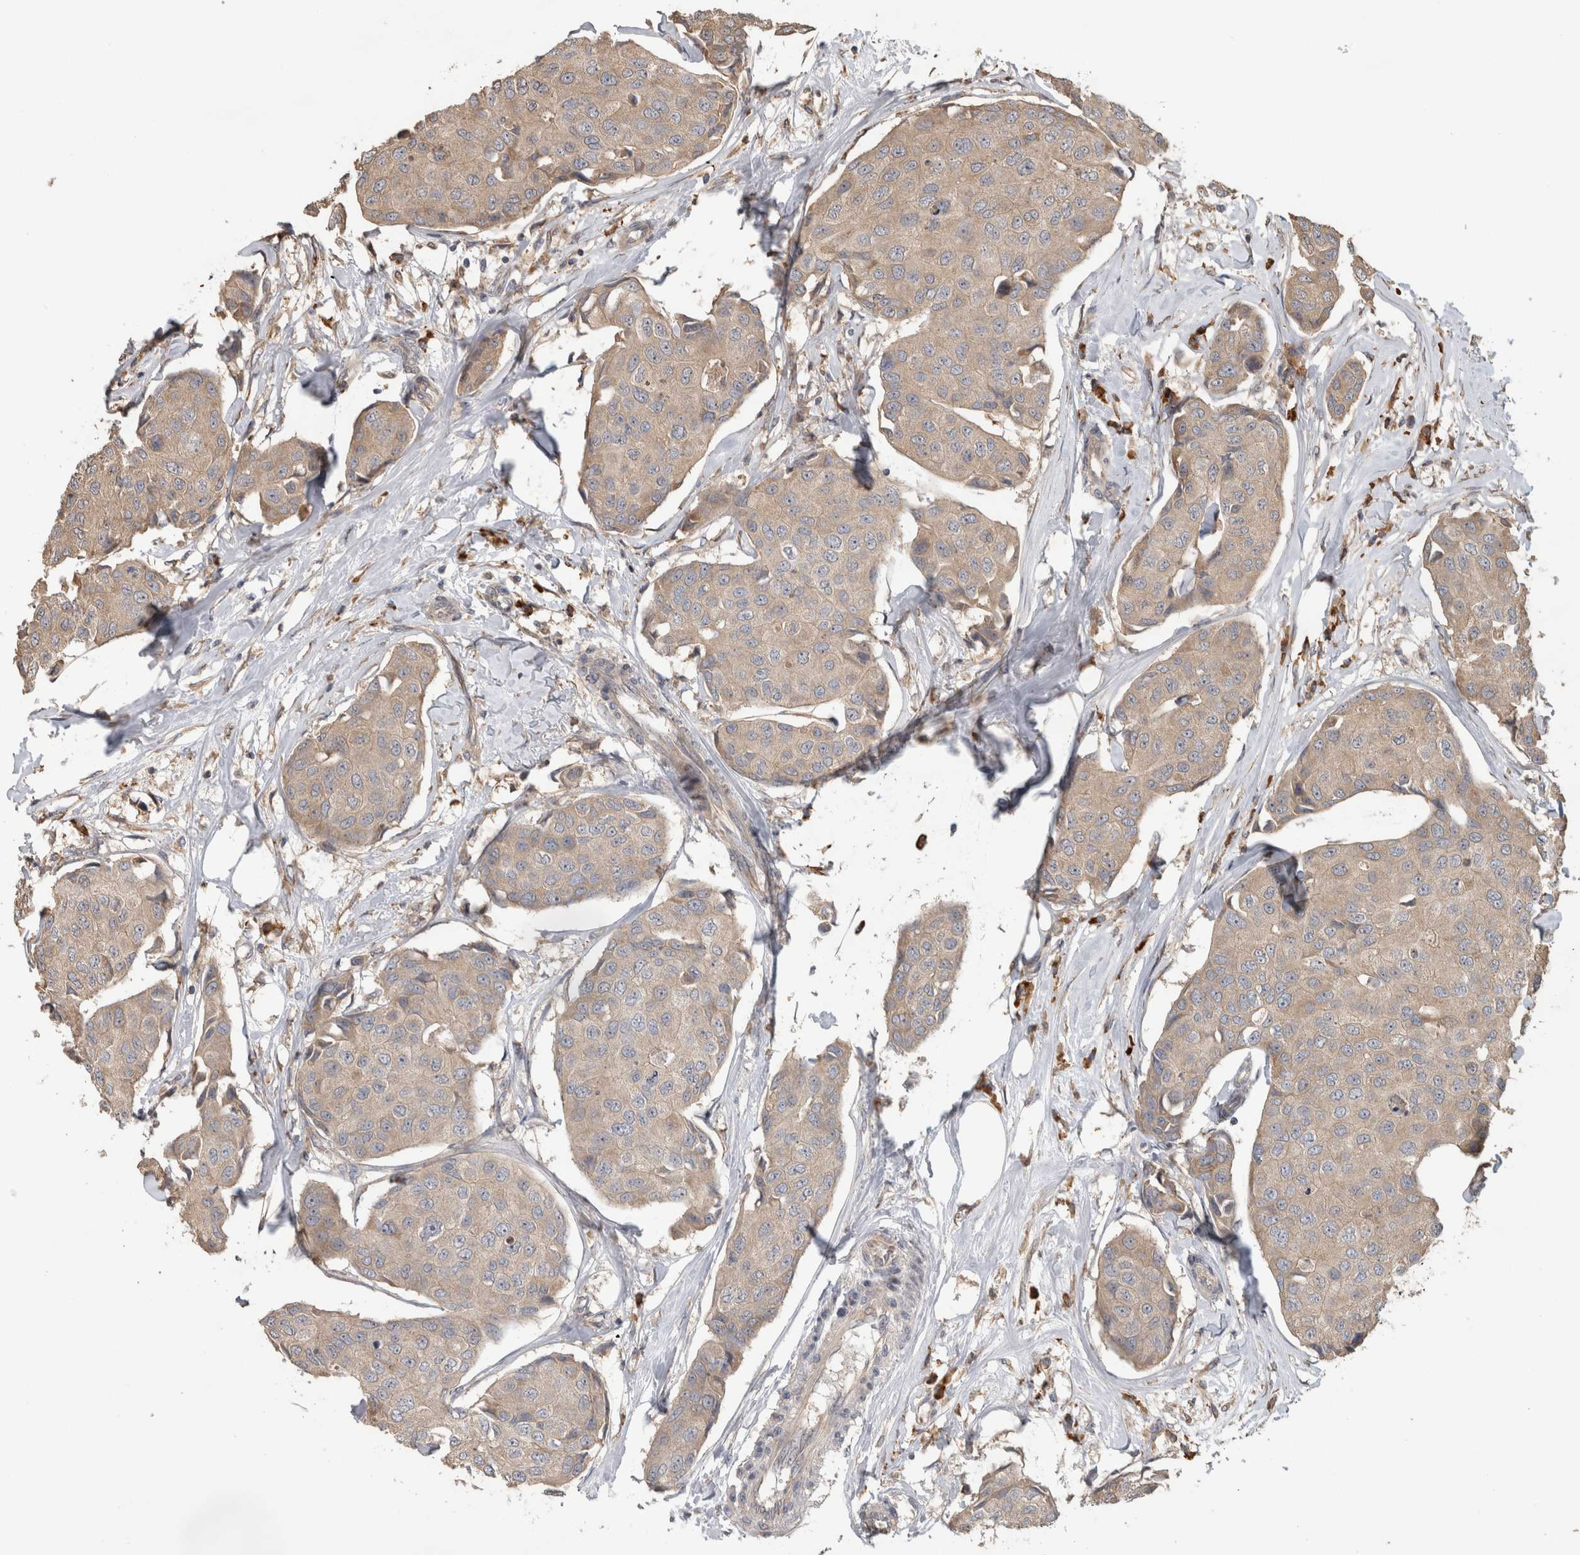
{"staining": {"intensity": "weak", "quantity": "25%-75%", "location": "cytoplasmic/membranous"}, "tissue": "breast cancer", "cell_type": "Tumor cells", "image_type": "cancer", "snomed": [{"axis": "morphology", "description": "Duct carcinoma"}, {"axis": "topography", "description": "Breast"}], "caption": "A brown stain highlights weak cytoplasmic/membranous positivity of a protein in human invasive ductal carcinoma (breast) tumor cells.", "gene": "TBCE", "patient": {"sex": "female", "age": 80}}